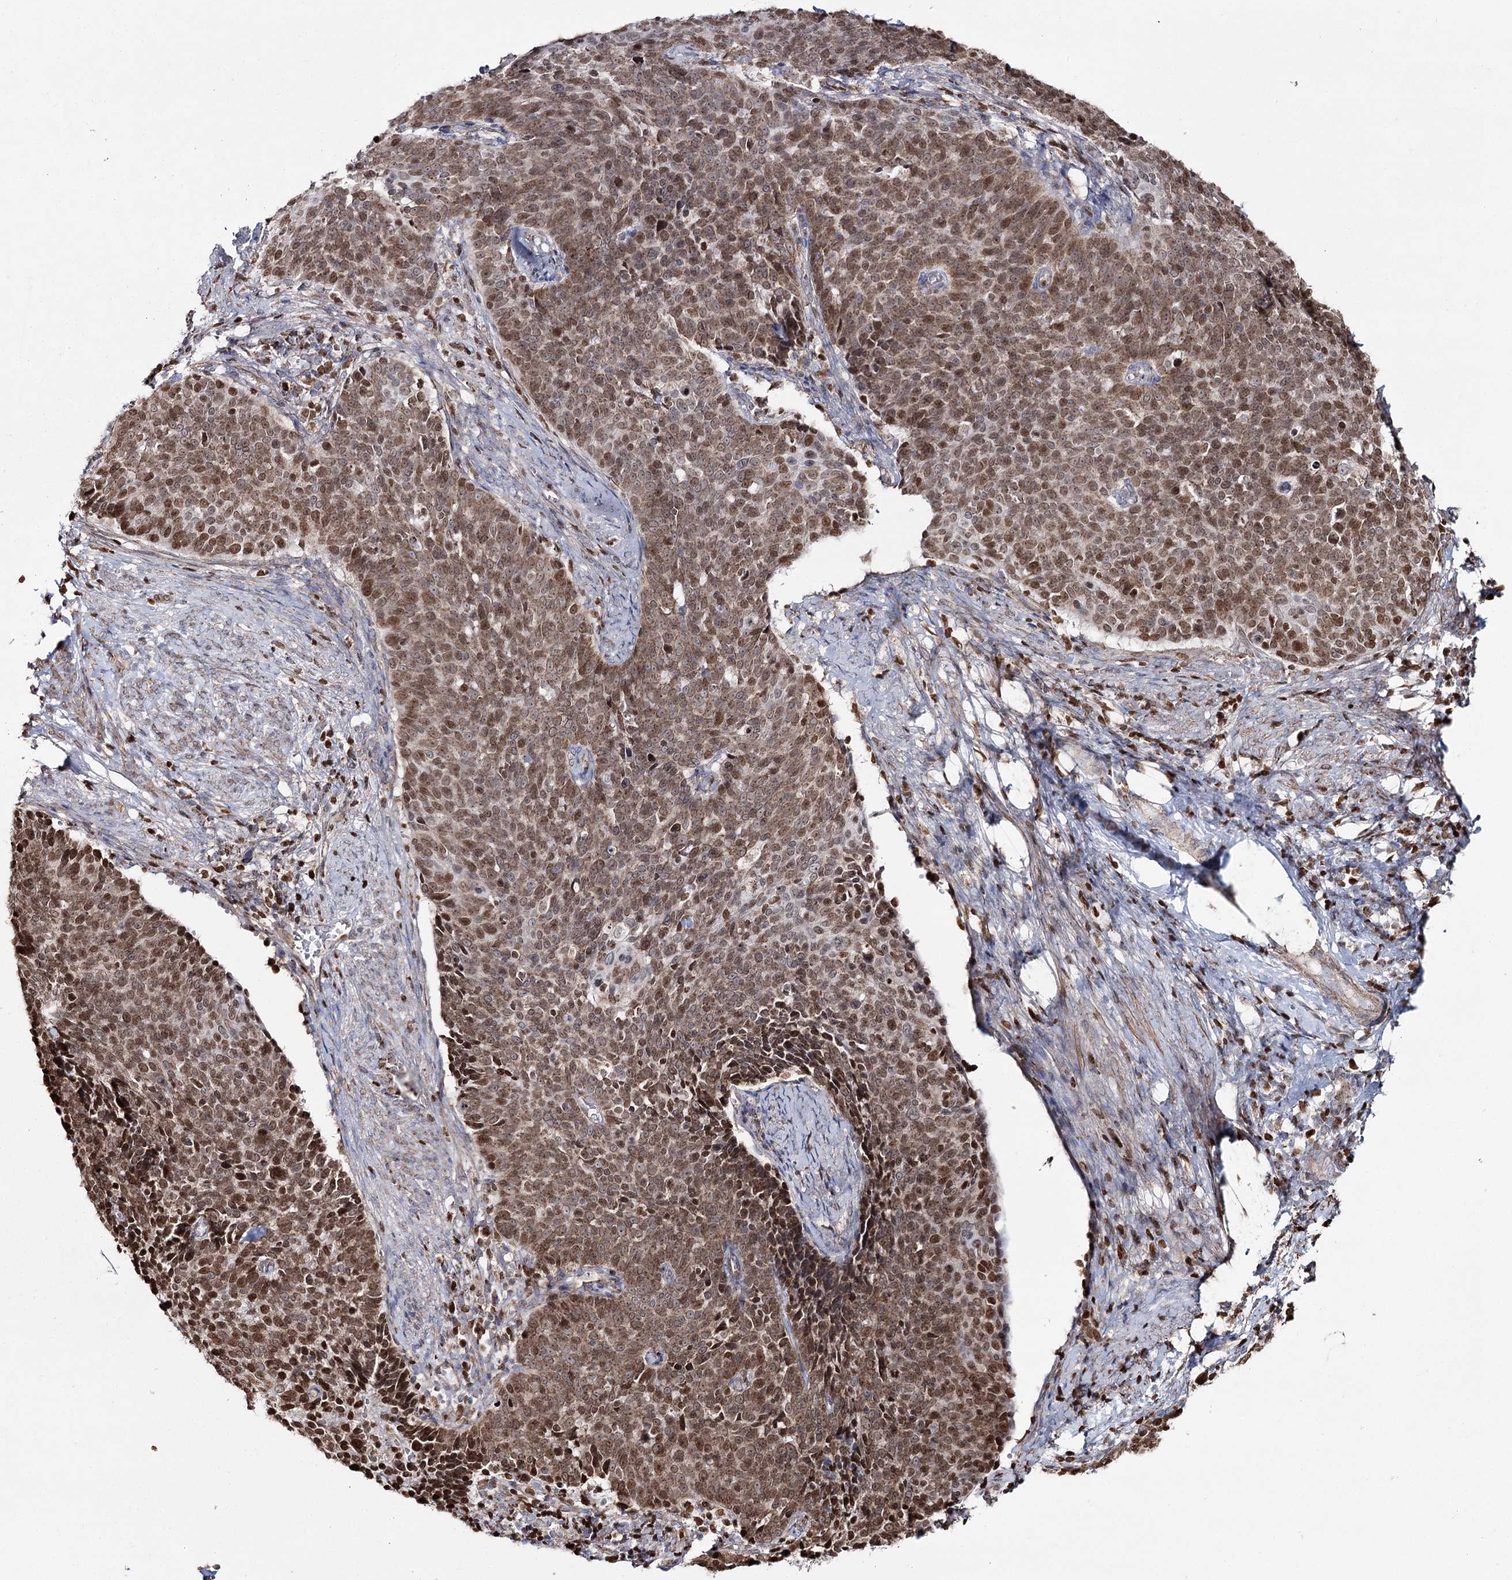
{"staining": {"intensity": "moderate", "quantity": ">75%", "location": "cytoplasmic/membranous,nuclear"}, "tissue": "cervical cancer", "cell_type": "Tumor cells", "image_type": "cancer", "snomed": [{"axis": "morphology", "description": "Squamous cell carcinoma, NOS"}, {"axis": "topography", "description": "Cervix"}], "caption": "The micrograph exhibits immunohistochemical staining of squamous cell carcinoma (cervical). There is moderate cytoplasmic/membranous and nuclear positivity is identified in about >75% of tumor cells.", "gene": "PDHX", "patient": {"sex": "female", "age": 39}}